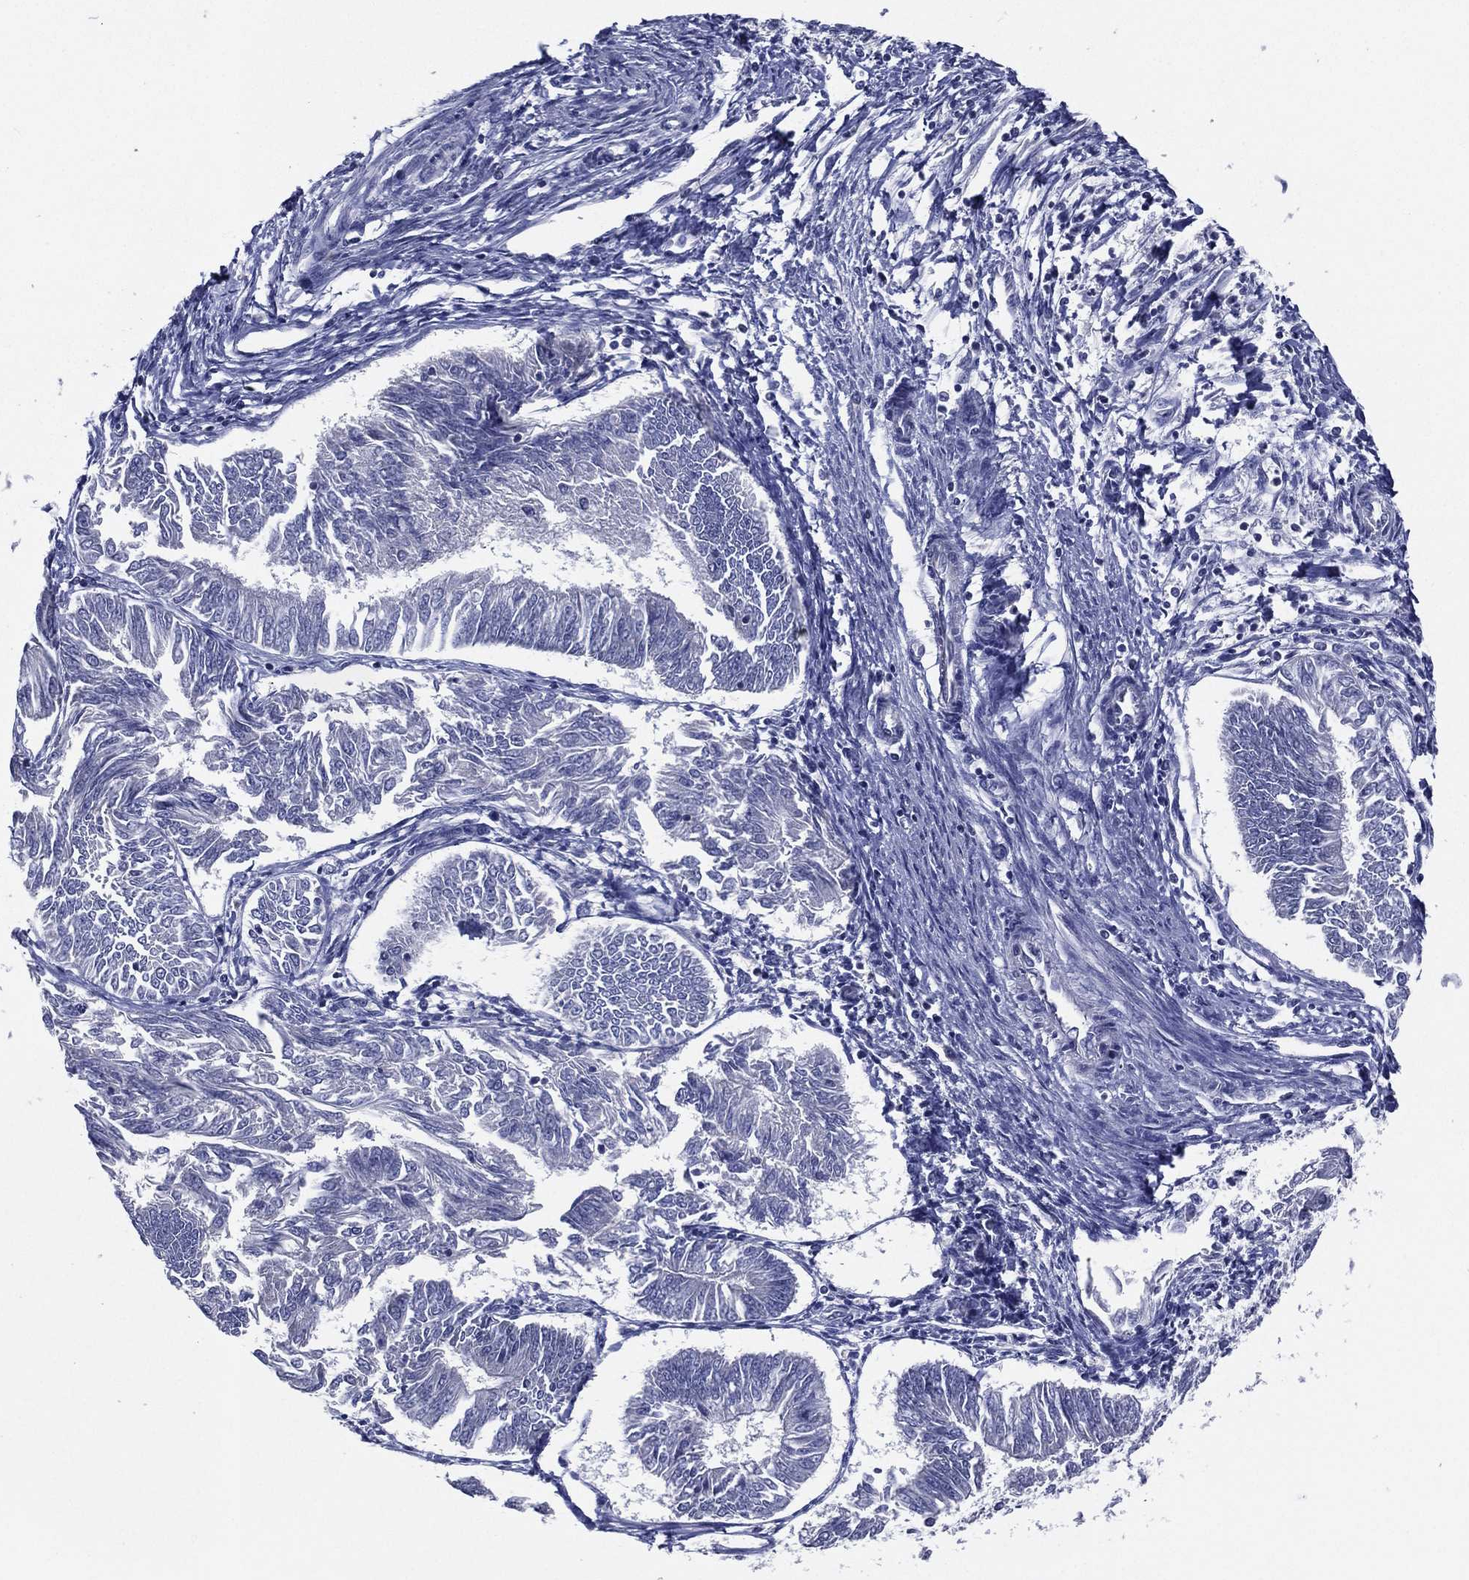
{"staining": {"intensity": "negative", "quantity": "none", "location": "none"}, "tissue": "endometrial cancer", "cell_type": "Tumor cells", "image_type": "cancer", "snomed": [{"axis": "morphology", "description": "Adenocarcinoma, NOS"}, {"axis": "topography", "description": "Endometrium"}], "caption": "Immunohistochemistry (IHC) of human endometrial adenocarcinoma demonstrates no expression in tumor cells.", "gene": "SLC13A4", "patient": {"sex": "female", "age": 58}}